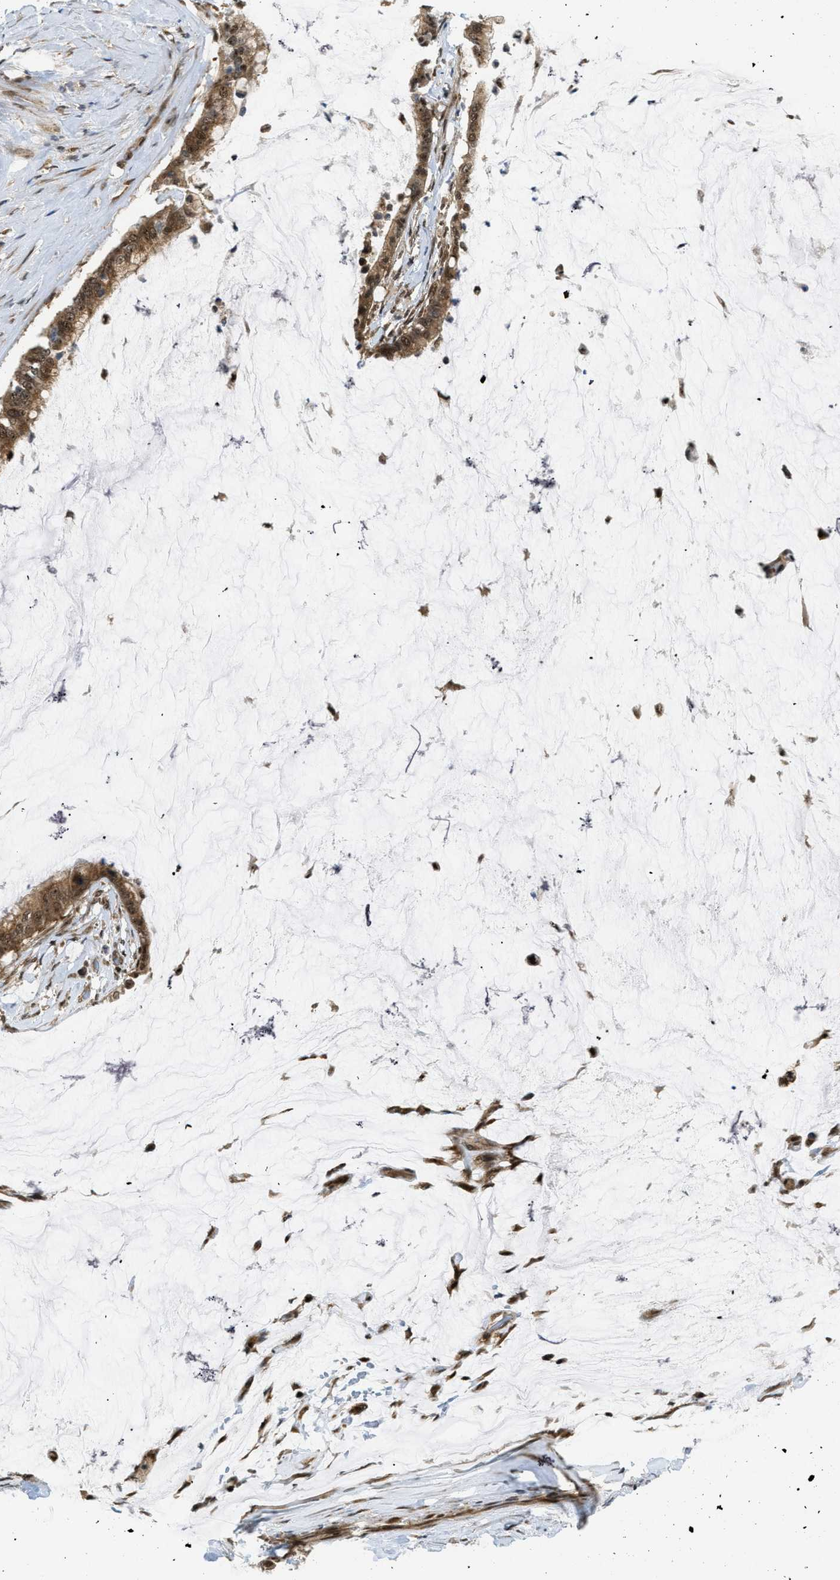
{"staining": {"intensity": "moderate", "quantity": ">75%", "location": "cytoplasmic/membranous,nuclear"}, "tissue": "pancreatic cancer", "cell_type": "Tumor cells", "image_type": "cancer", "snomed": [{"axis": "morphology", "description": "Adenocarcinoma, NOS"}, {"axis": "topography", "description": "Pancreas"}], "caption": "Immunohistochemical staining of human pancreatic adenocarcinoma exhibits moderate cytoplasmic/membranous and nuclear protein expression in about >75% of tumor cells.", "gene": "TACC1", "patient": {"sex": "male", "age": 41}}